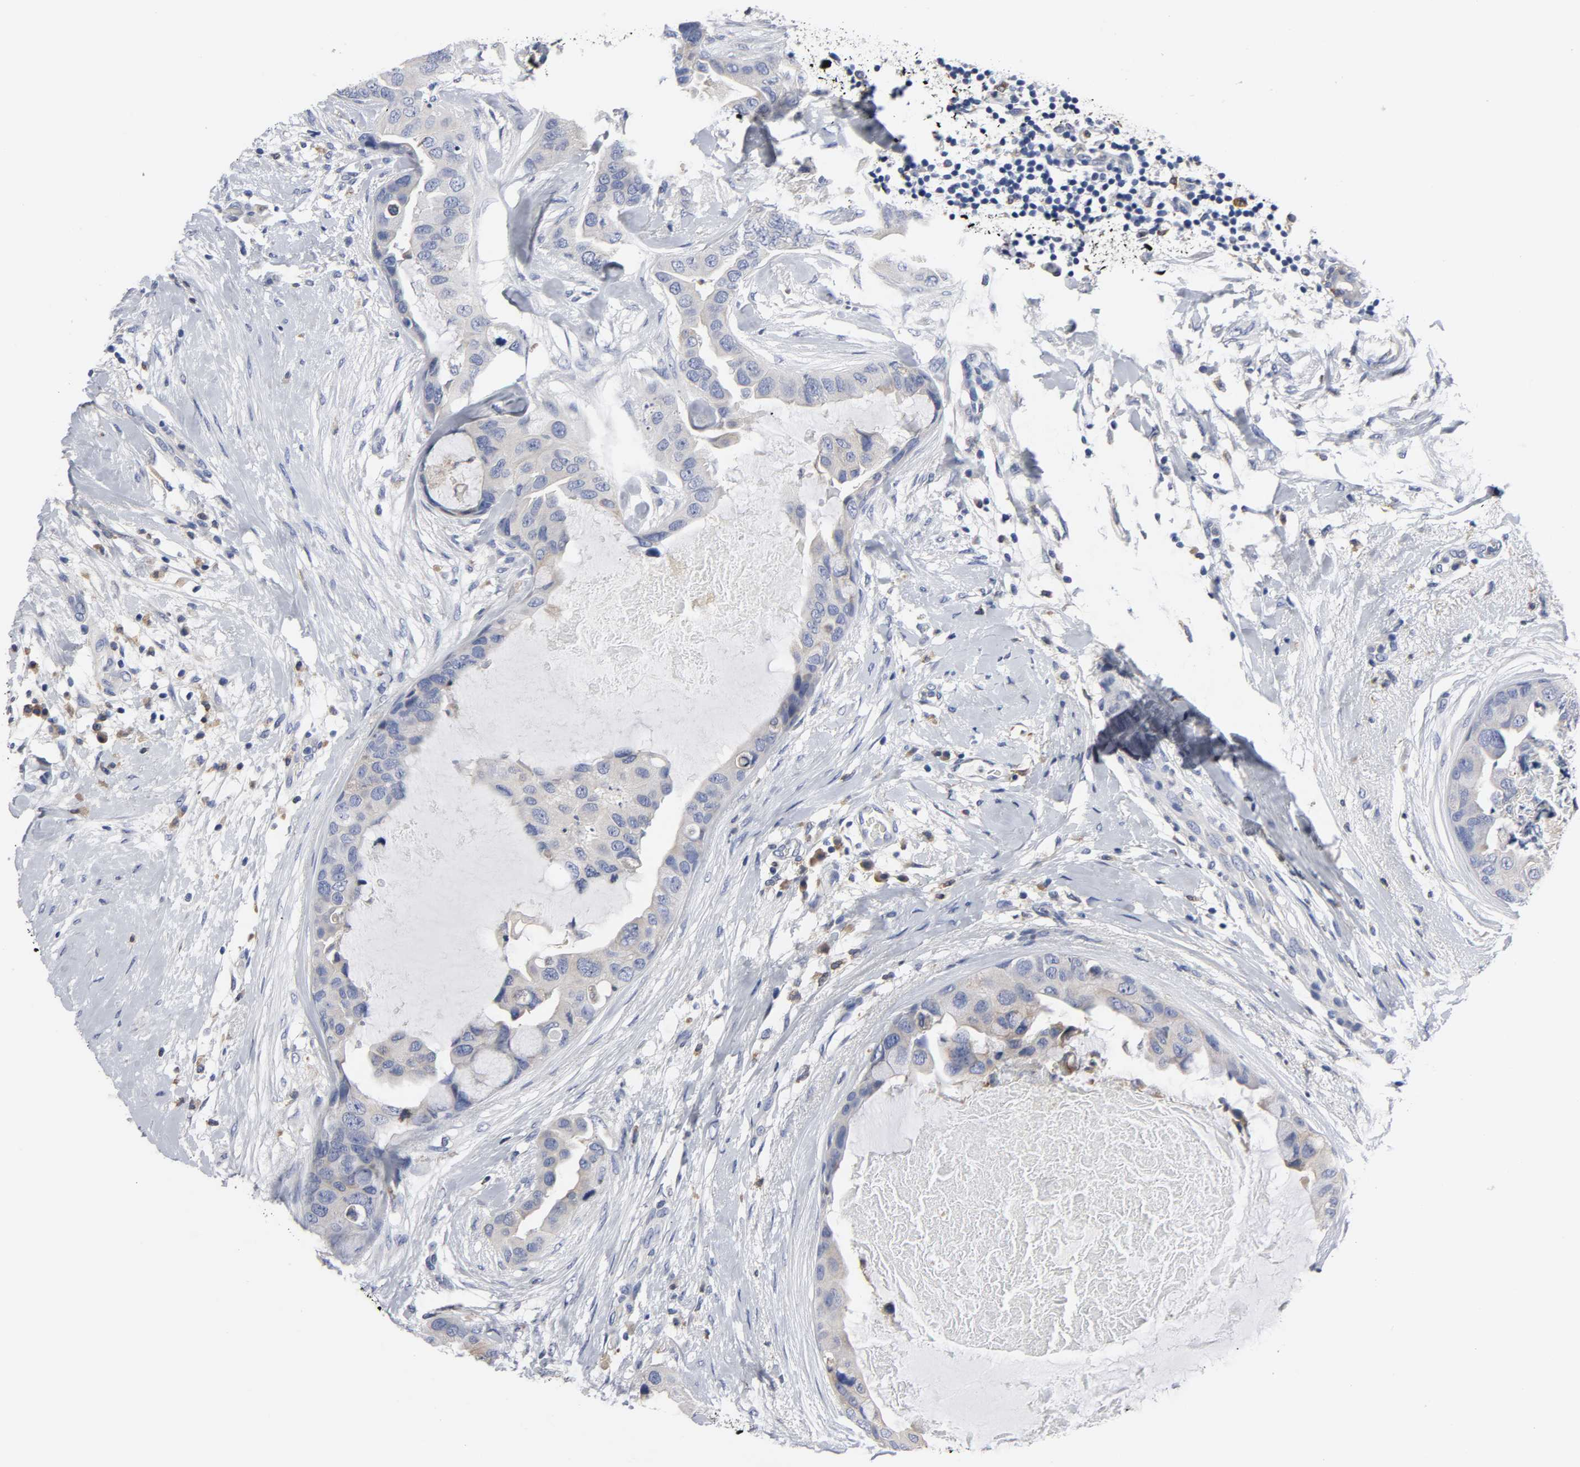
{"staining": {"intensity": "weak", "quantity": "25%-75%", "location": "cytoplasmic/membranous"}, "tissue": "breast cancer", "cell_type": "Tumor cells", "image_type": "cancer", "snomed": [{"axis": "morphology", "description": "Duct carcinoma"}, {"axis": "topography", "description": "Breast"}], "caption": "Breast cancer tissue shows weak cytoplasmic/membranous positivity in approximately 25%-75% of tumor cells, visualized by immunohistochemistry. Using DAB (brown) and hematoxylin (blue) stains, captured at high magnification using brightfield microscopy.", "gene": "HCK", "patient": {"sex": "female", "age": 40}}